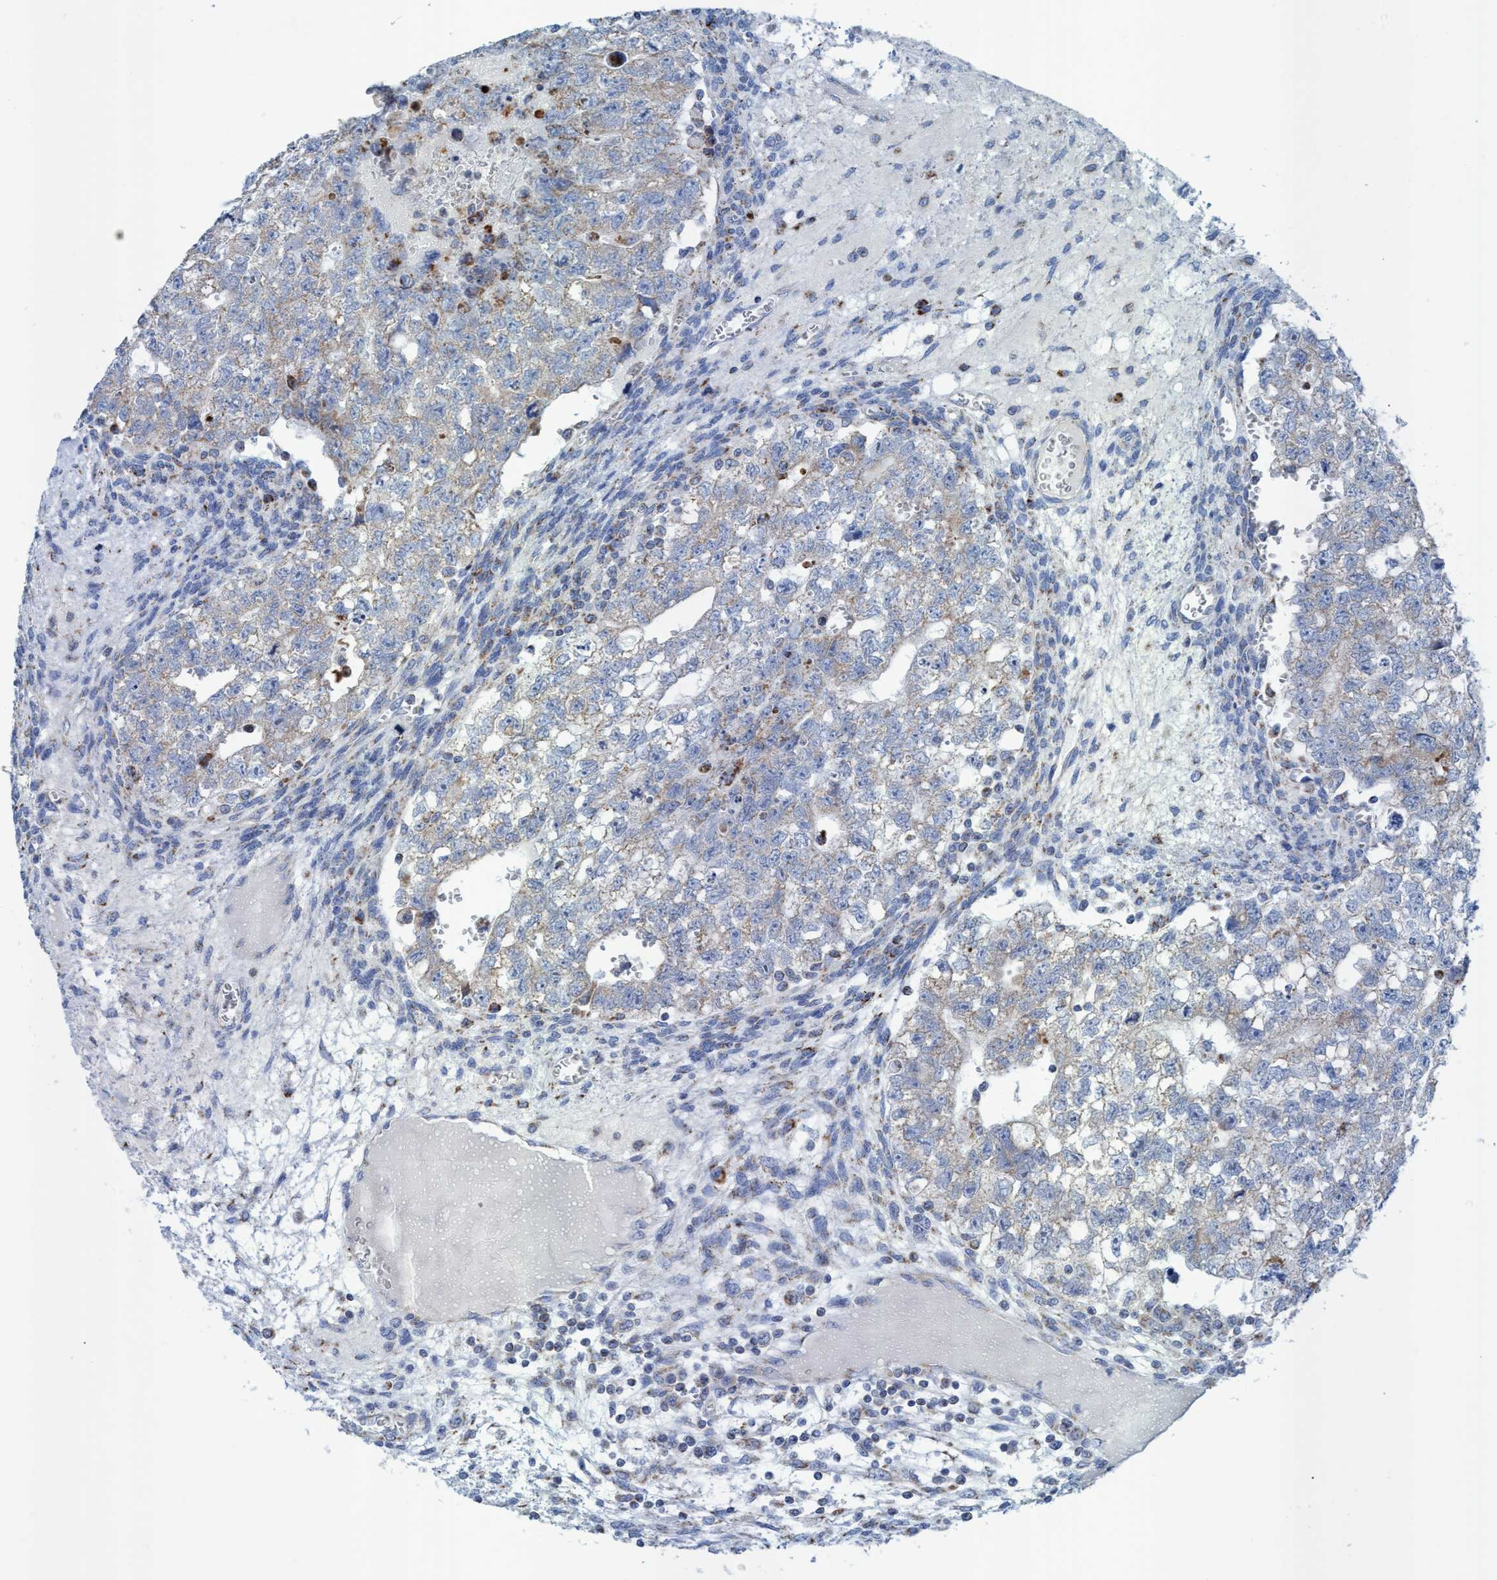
{"staining": {"intensity": "weak", "quantity": "<25%", "location": "cytoplasmic/membranous"}, "tissue": "testis cancer", "cell_type": "Tumor cells", "image_type": "cancer", "snomed": [{"axis": "morphology", "description": "Seminoma, NOS"}, {"axis": "morphology", "description": "Carcinoma, Embryonal, NOS"}, {"axis": "topography", "description": "Testis"}], "caption": "Testis embryonal carcinoma was stained to show a protein in brown. There is no significant expression in tumor cells.", "gene": "GGA3", "patient": {"sex": "male", "age": 38}}